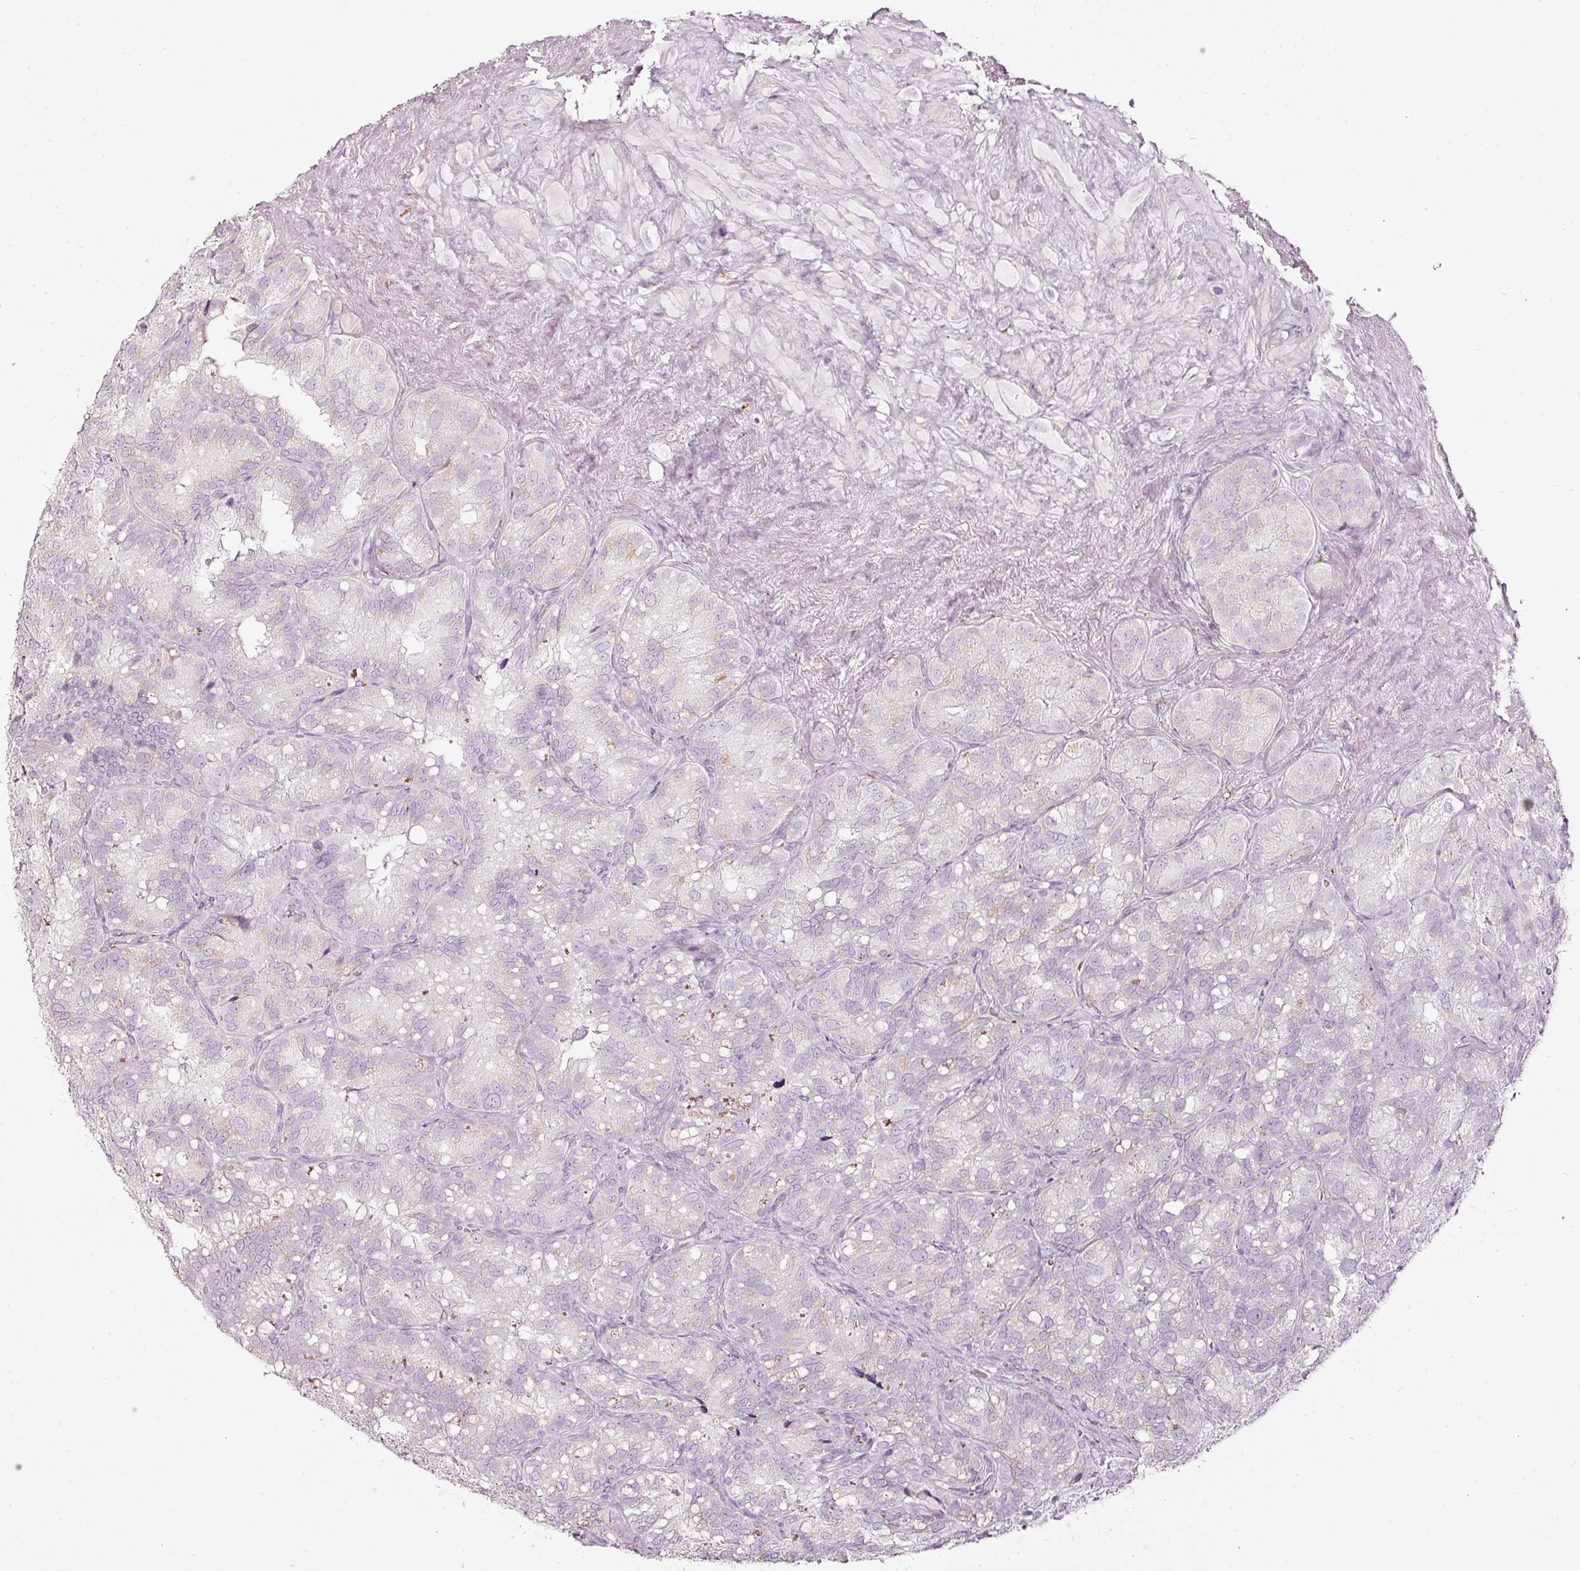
{"staining": {"intensity": "negative", "quantity": "none", "location": "none"}, "tissue": "seminal vesicle", "cell_type": "Glandular cells", "image_type": "normal", "snomed": [{"axis": "morphology", "description": "Normal tissue, NOS"}, {"axis": "topography", "description": "Seminal veicle"}], "caption": "An immunohistochemistry (IHC) histopathology image of benign seminal vesicle is shown. There is no staining in glandular cells of seminal vesicle.", "gene": "SDF4", "patient": {"sex": "male", "age": 69}}